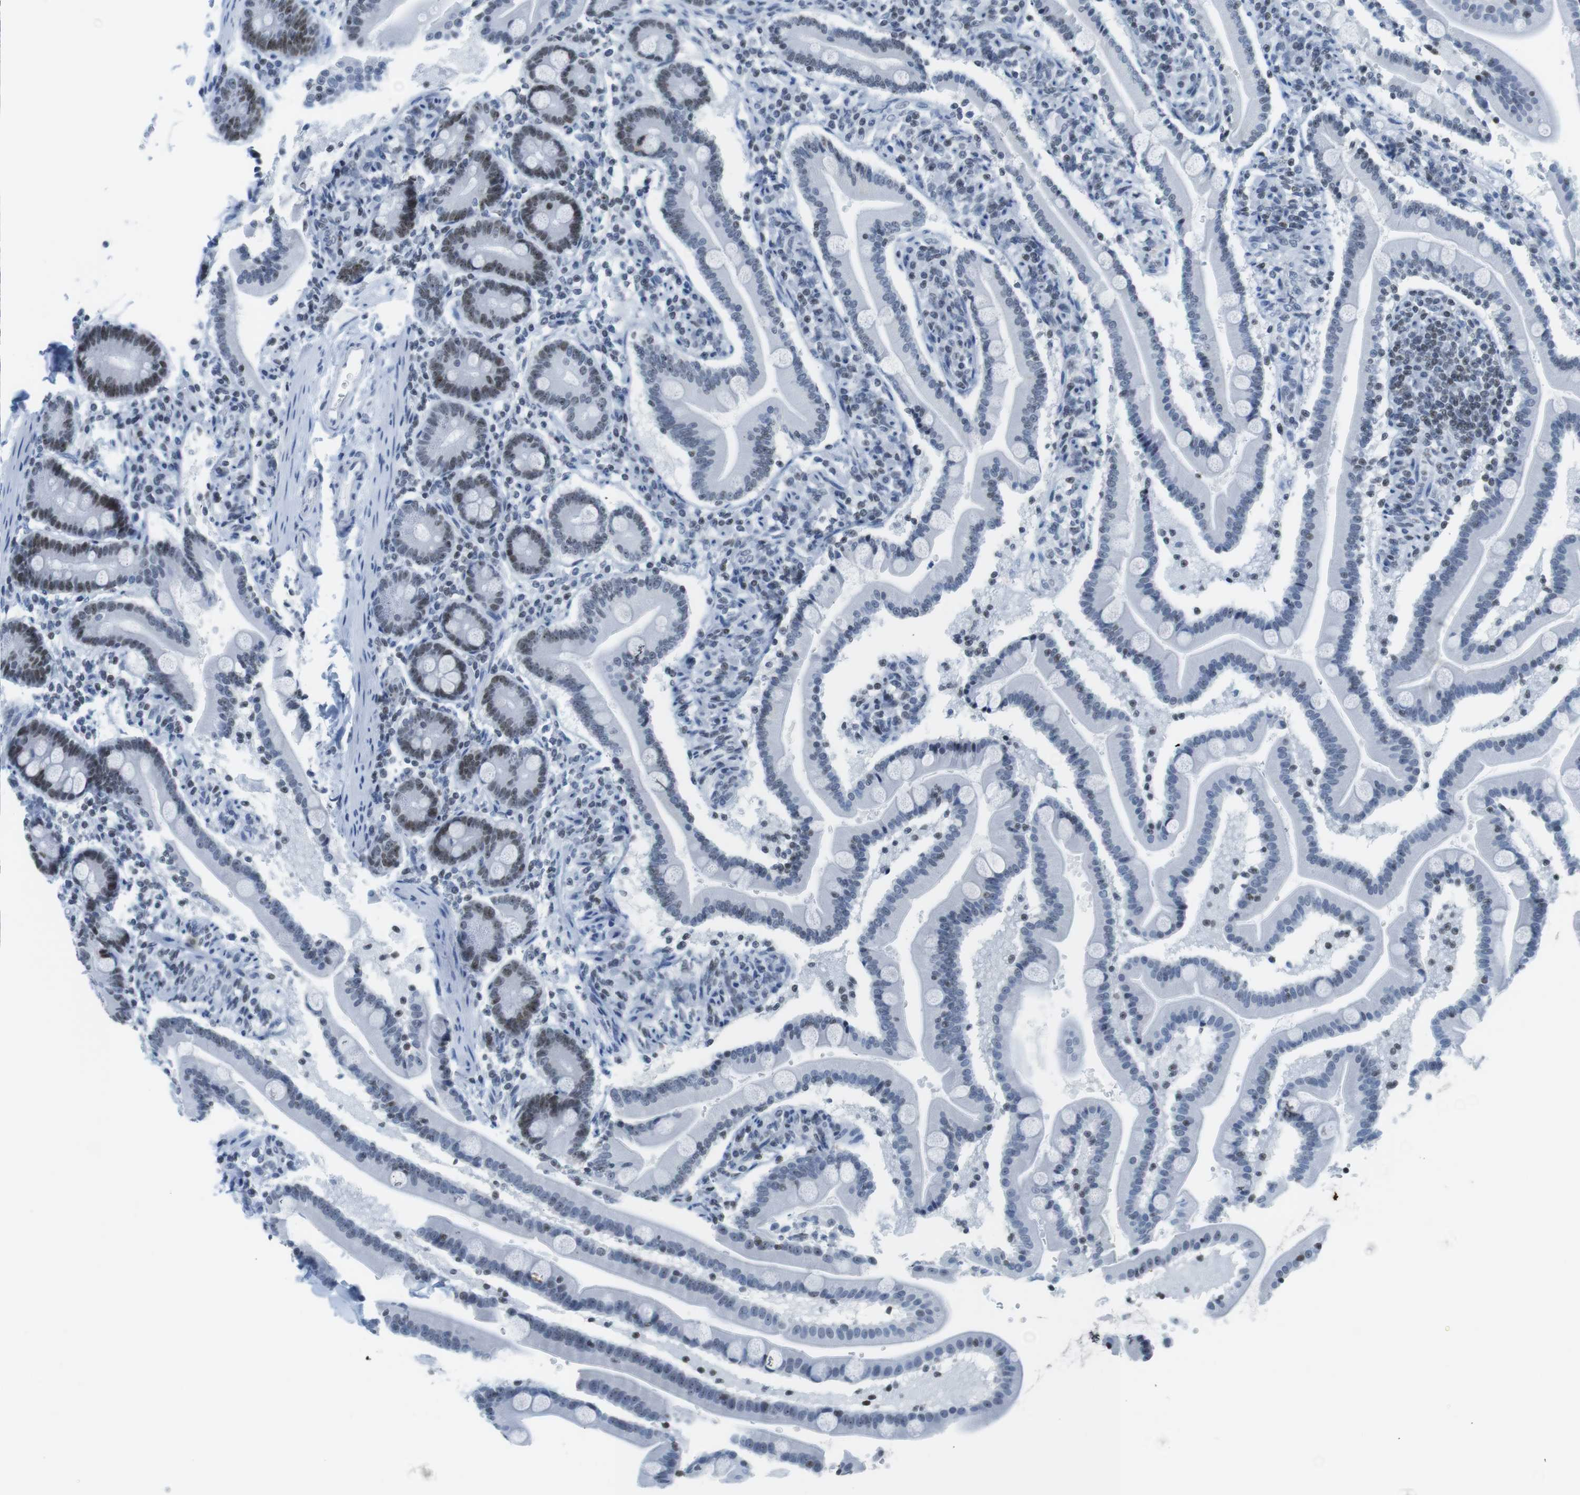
{"staining": {"intensity": "moderate", "quantity": "25%-75%", "location": "nuclear"}, "tissue": "duodenum", "cell_type": "Glandular cells", "image_type": "normal", "snomed": [{"axis": "morphology", "description": "Normal tissue, NOS"}, {"axis": "topography", "description": "Duodenum"}], "caption": "Benign duodenum was stained to show a protein in brown. There is medium levels of moderate nuclear positivity in about 25%-75% of glandular cells. (DAB IHC with brightfield microscopy, high magnification).", "gene": "NIFK", "patient": {"sex": "male", "age": 54}}